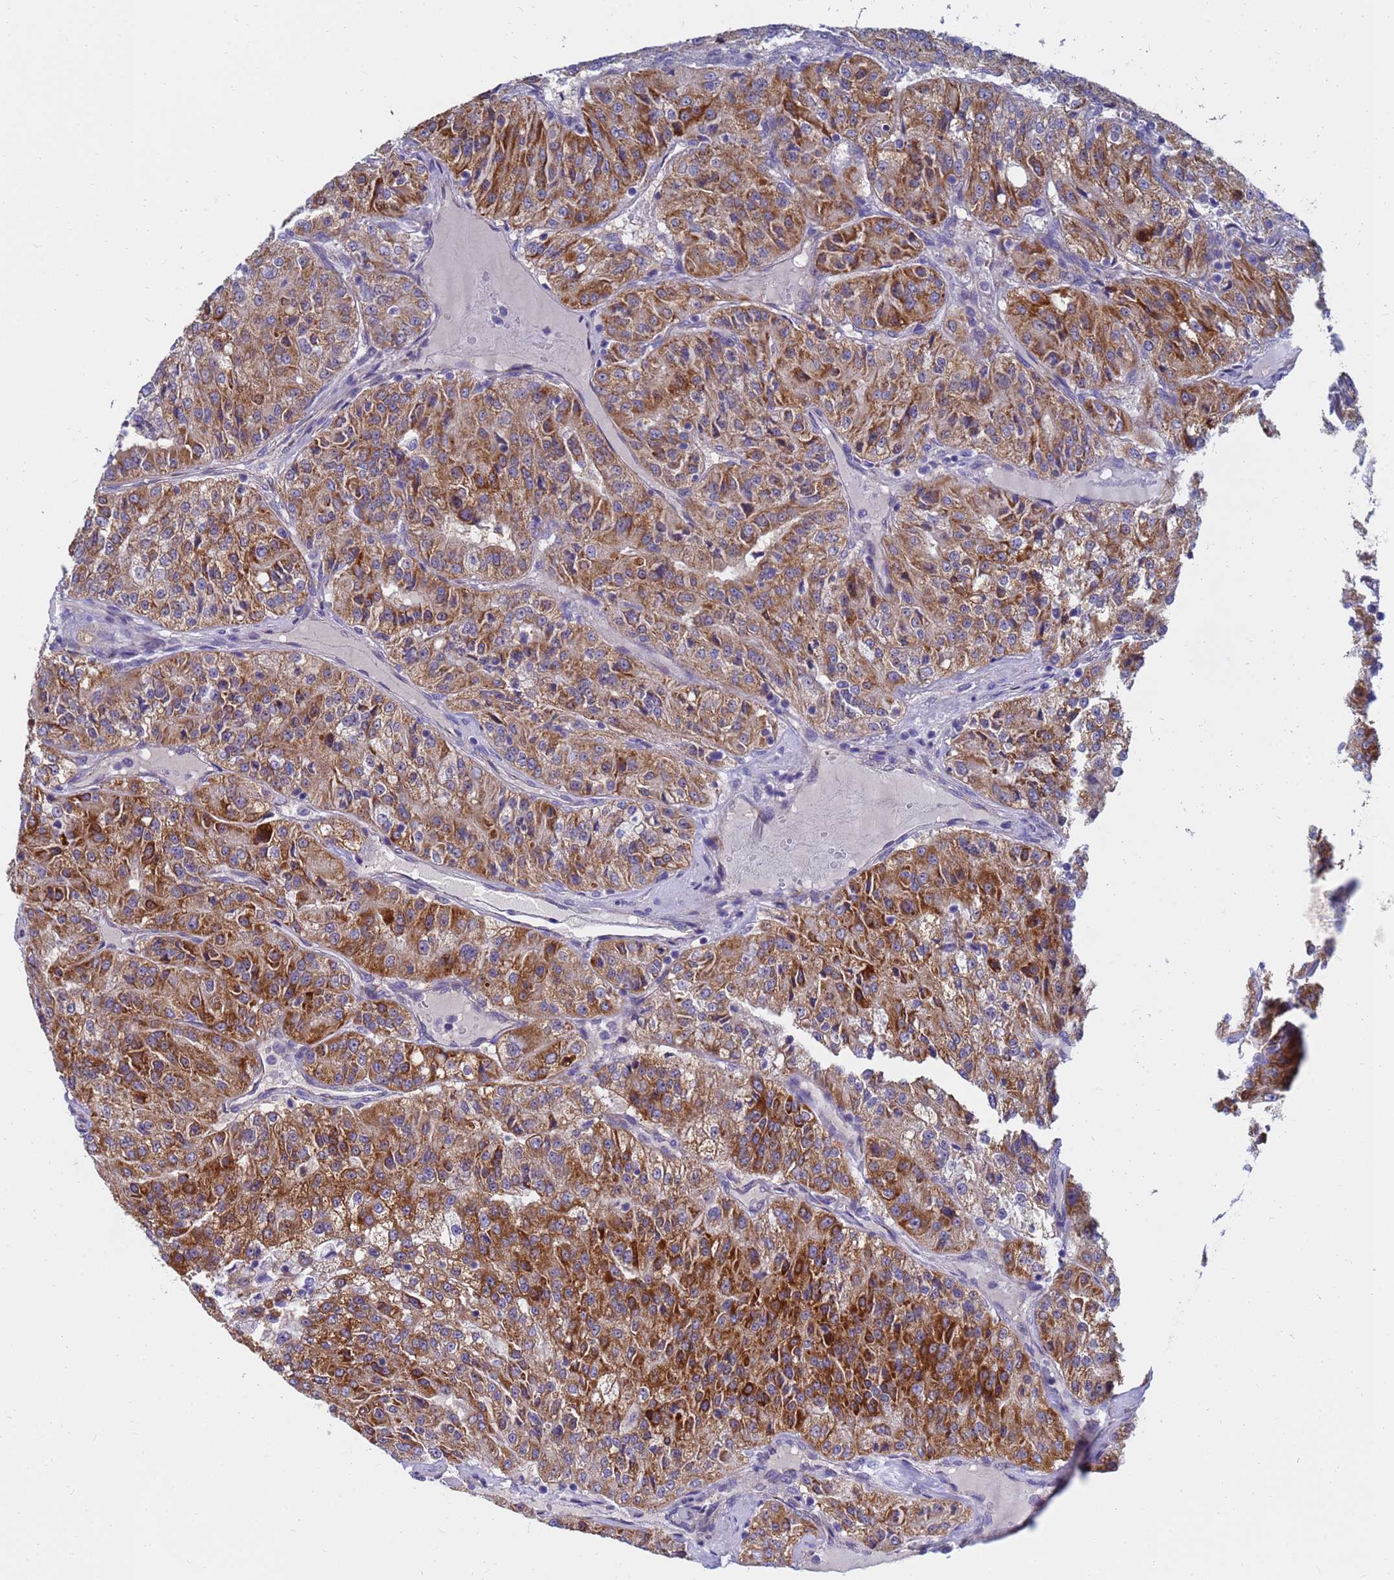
{"staining": {"intensity": "strong", "quantity": ">75%", "location": "cytoplasmic/membranous"}, "tissue": "renal cancer", "cell_type": "Tumor cells", "image_type": "cancer", "snomed": [{"axis": "morphology", "description": "Adenocarcinoma, NOS"}, {"axis": "topography", "description": "Kidney"}], "caption": "Immunohistochemistry (IHC) micrograph of neoplastic tissue: human renal cancer stained using immunohistochemistry reveals high levels of strong protein expression localized specifically in the cytoplasmic/membranous of tumor cells, appearing as a cytoplasmic/membranous brown color.", "gene": "SDR39U1", "patient": {"sex": "female", "age": 63}}